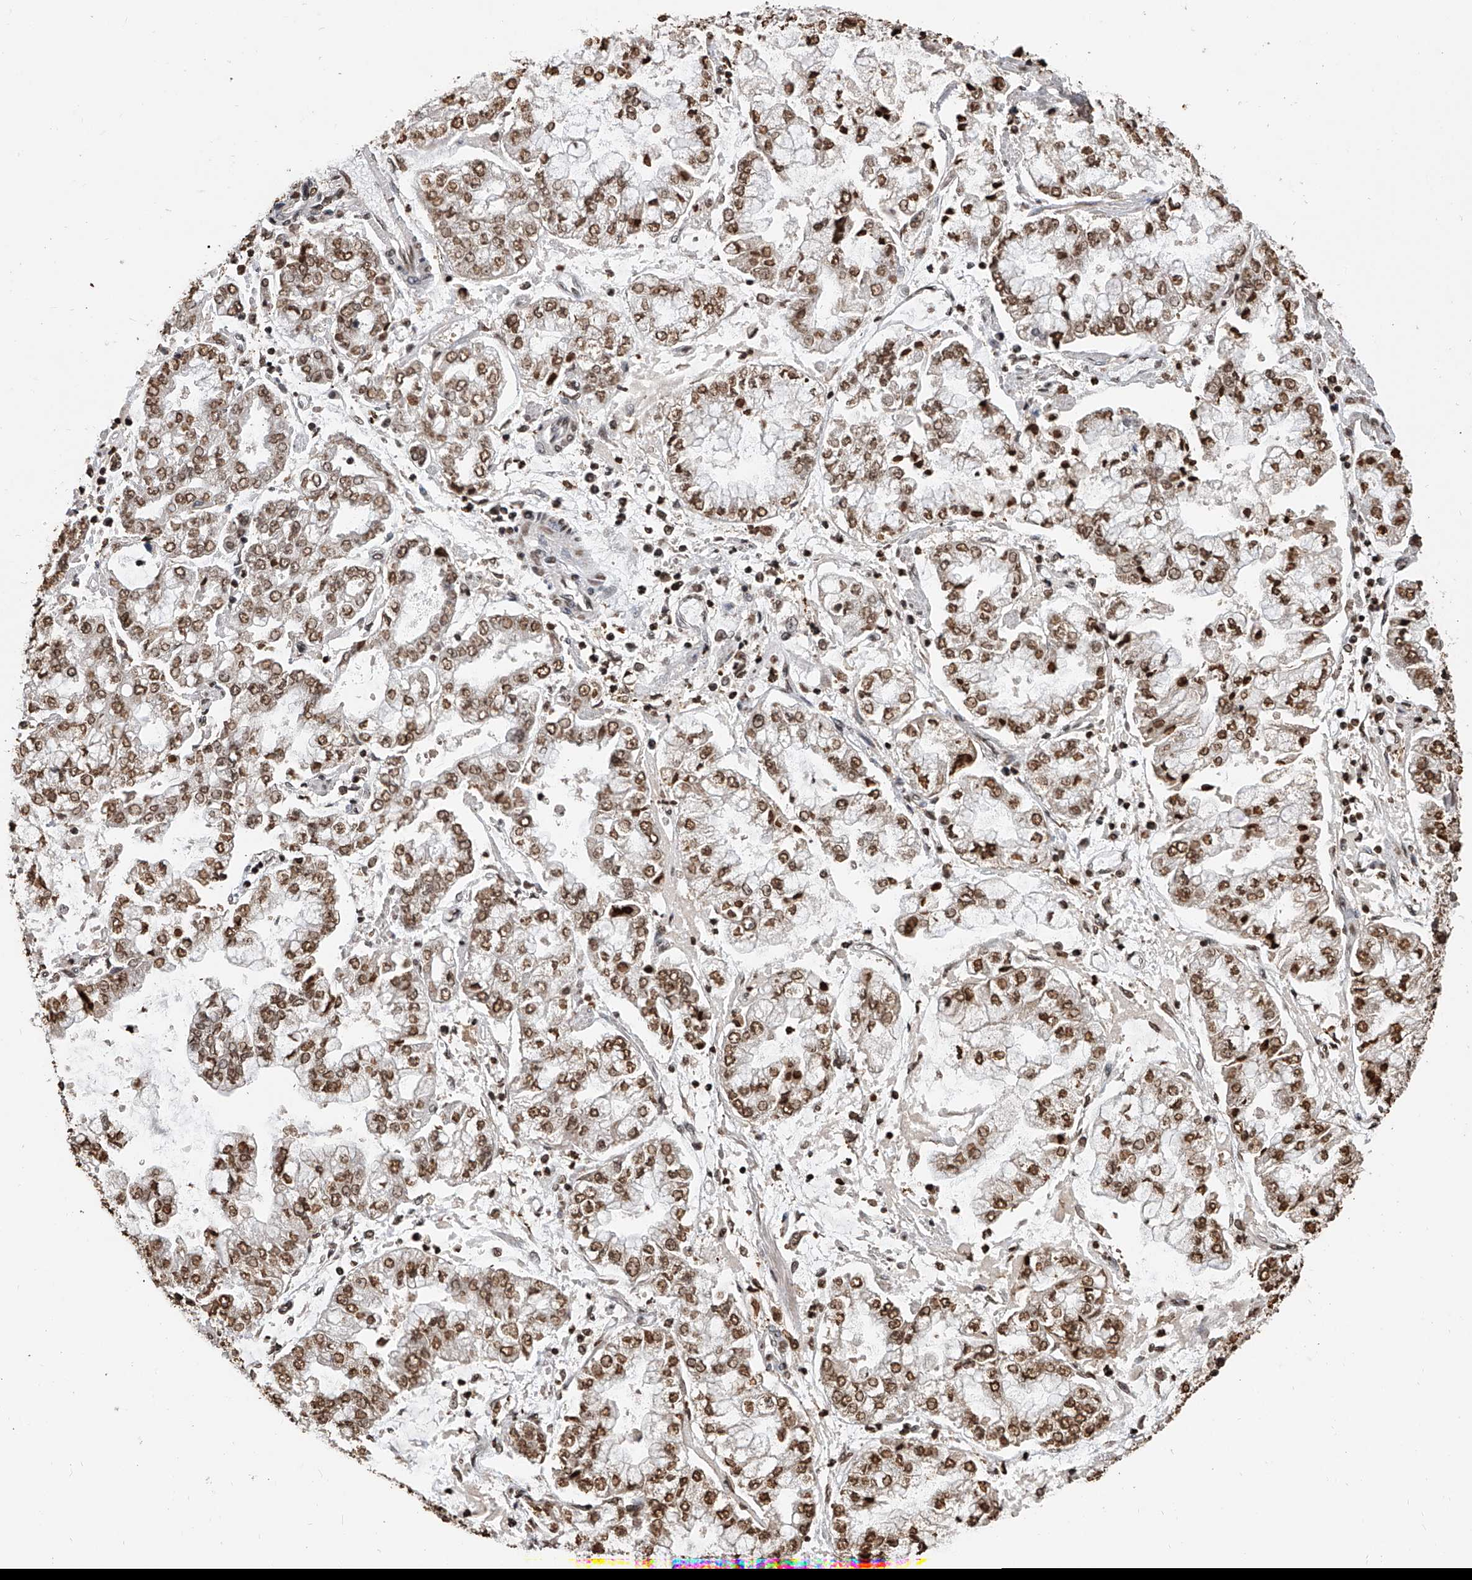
{"staining": {"intensity": "moderate", "quantity": ">75%", "location": "nuclear"}, "tissue": "stomach cancer", "cell_type": "Tumor cells", "image_type": "cancer", "snomed": [{"axis": "morphology", "description": "Adenocarcinoma, NOS"}, {"axis": "topography", "description": "Stomach"}], "caption": "Stomach cancer (adenocarcinoma) tissue exhibits moderate nuclear positivity in approximately >75% of tumor cells", "gene": "CFAP410", "patient": {"sex": "male", "age": 76}}